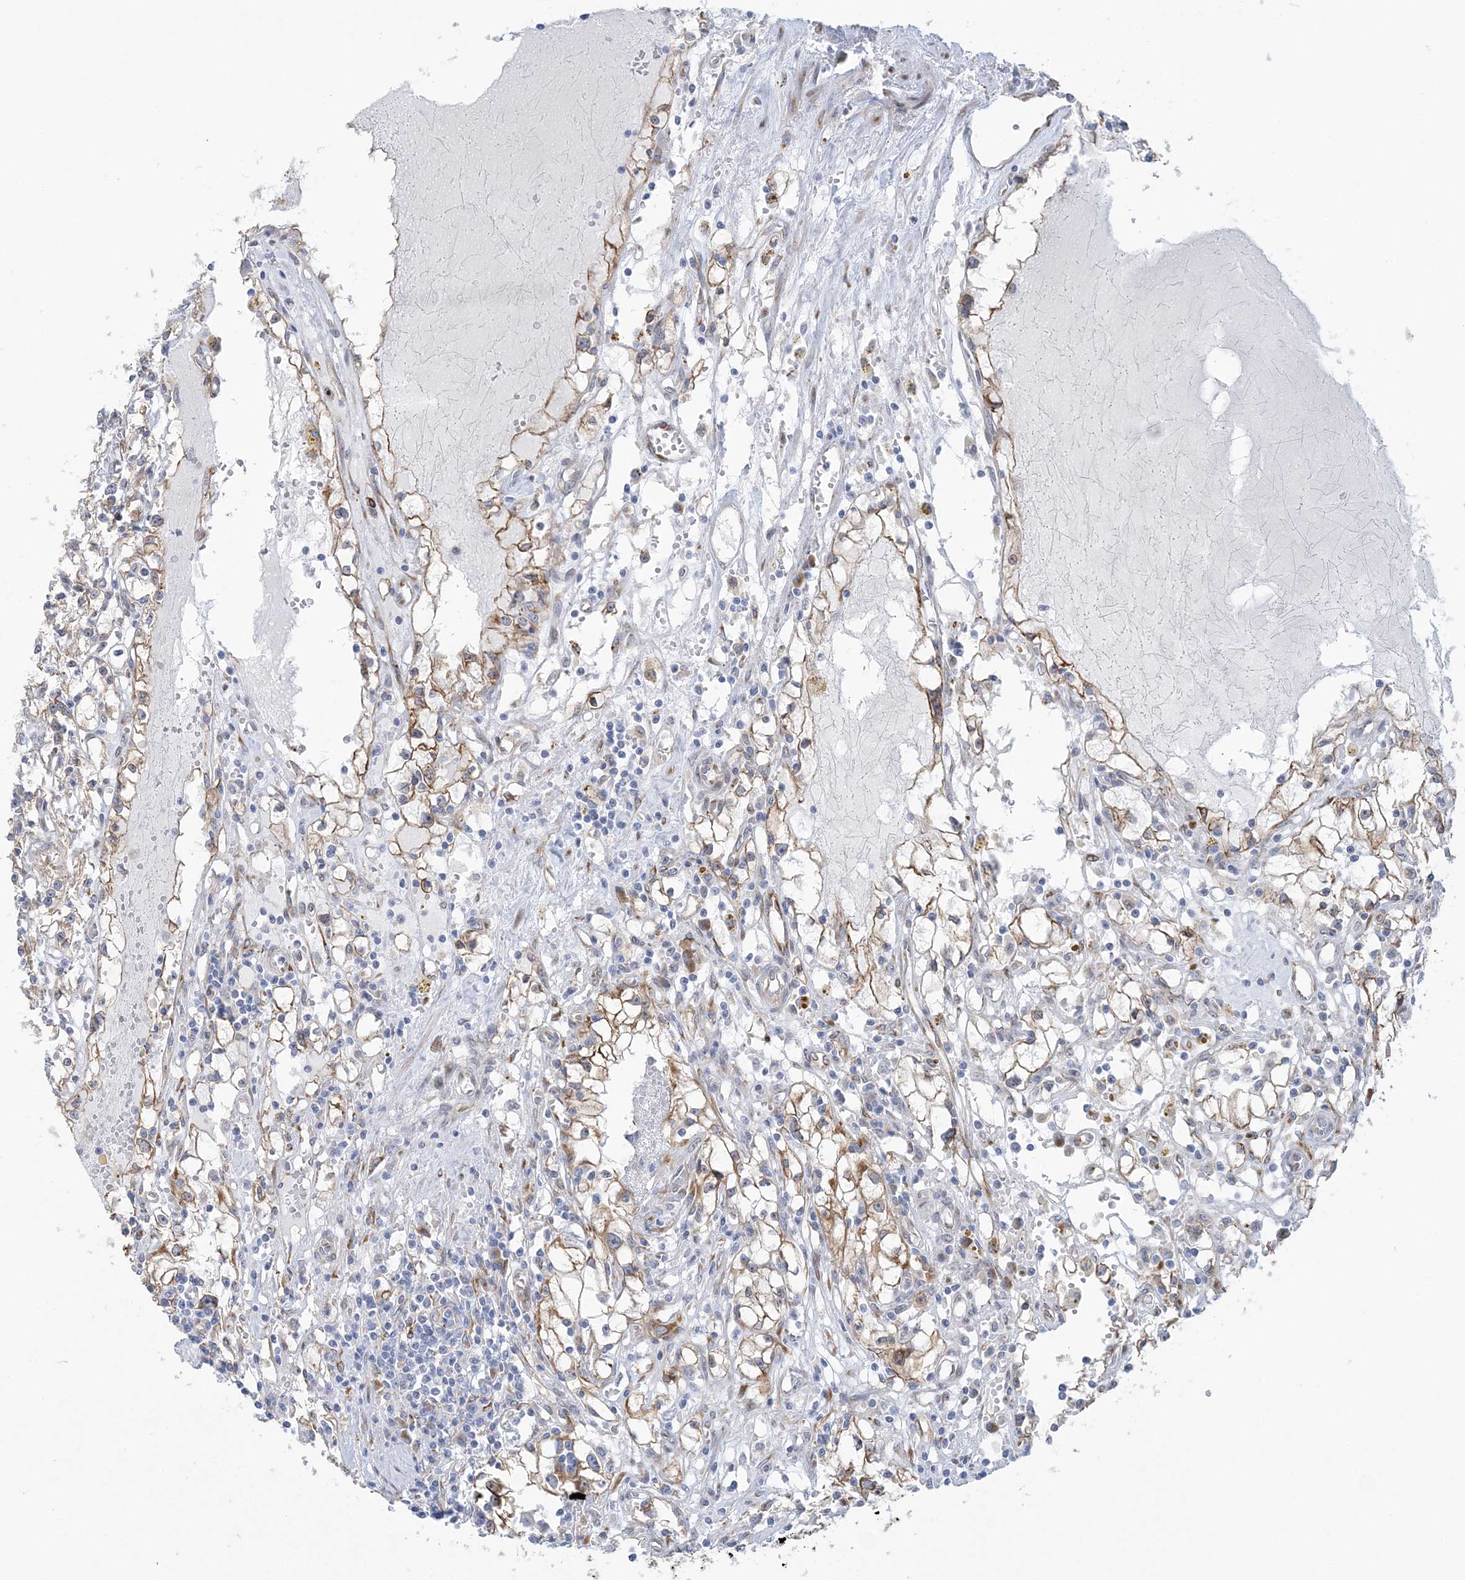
{"staining": {"intensity": "moderate", "quantity": "25%-75%", "location": "cytoplasmic/membranous"}, "tissue": "renal cancer", "cell_type": "Tumor cells", "image_type": "cancer", "snomed": [{"axis": "morphology", "description": "Adenocarcinoma, NOS"}, {"axis": "topography", "description": "Kidney"}], "caption": "Immunohistochemical staining of human renal adenocarcinoma reveals moderate cytoplasmic/membranous protein expression in approximately 25%-75% of tumor cells.", "gene": "PLEKHG4B", "patient": {"sex": "male", "age": 56}}